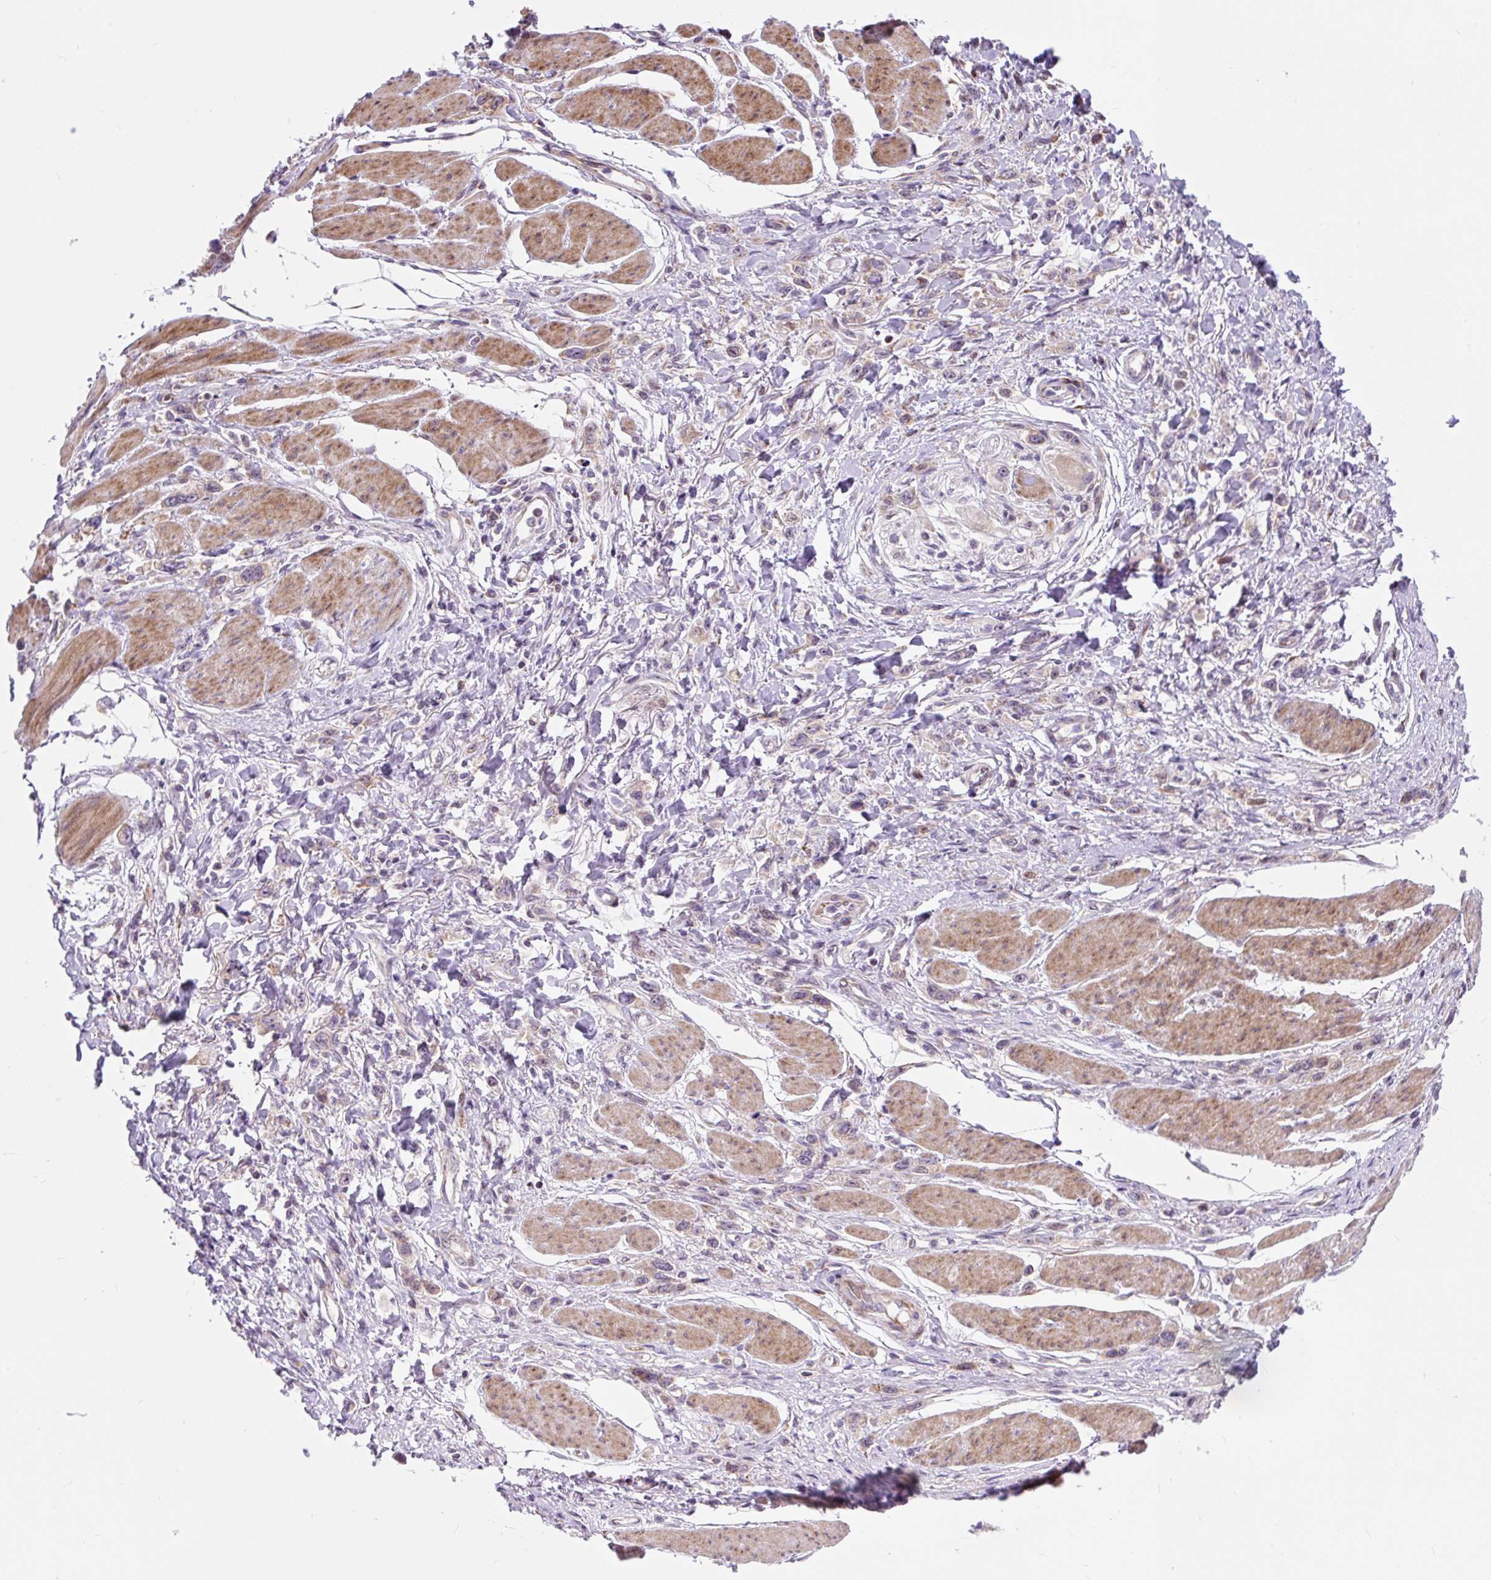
{"staining": {"intensity": "weak", "quantity": "<25%", "location": "cytoplasmic/membranous"}, "tissue": "stomach cancer", "cell_type": "Tumor cells", "image_type": "cancer", "snomed": [{"axis": "morphology", "description": "Adenocarcinoma, NOS"}, {"axis": "topography", "description": "Stomach"}], "caption": "High magnification brightfield microscopy of stomach cancer (adenocarcinoma) stained with DAB (brown) and counterstained with hematoxylin (blue): tumor cells show no significant positivity.", "gene": "CISD3", "patient": {"sex": "female", "age": 65}}